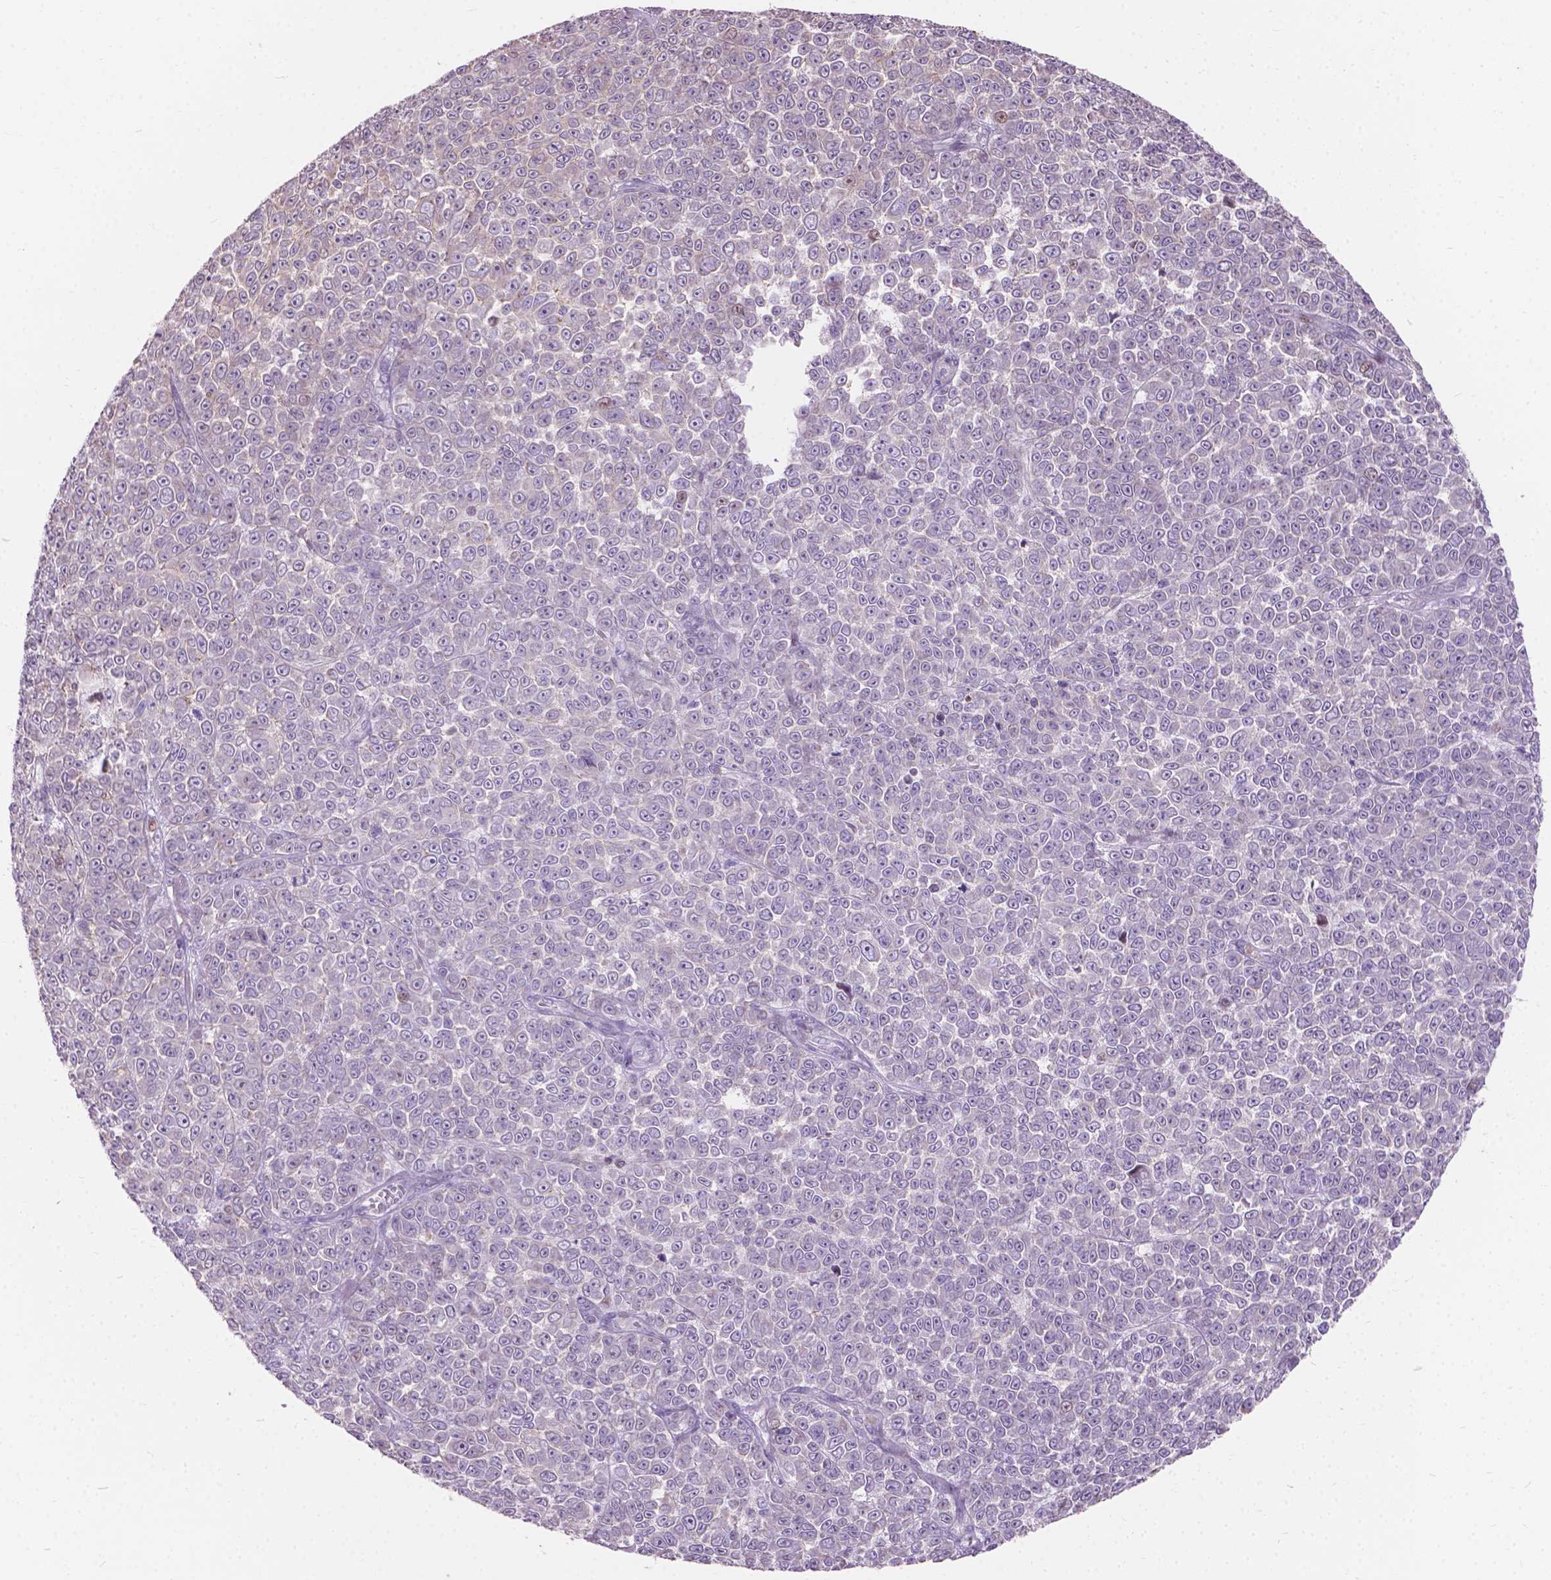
{"staining": {"intensity": "negative", "quantity": "none", "location": "none"}, "tissue": "melanoma", "cell_type": "Tumor cells", "image_type": "cancer", "snomed": [{"axis": "morphology", "description": "Malignant melanoma, NOS"}, {"axis": "topography", "description": "Skin"}], "caption": "High power microscopy micrograph of an IHC photomicrograph of malignant melanoma, revealing no significant staining in tumor cells.", "gene": "MYH14", "patient": {"sex": "female", "age": 95}}